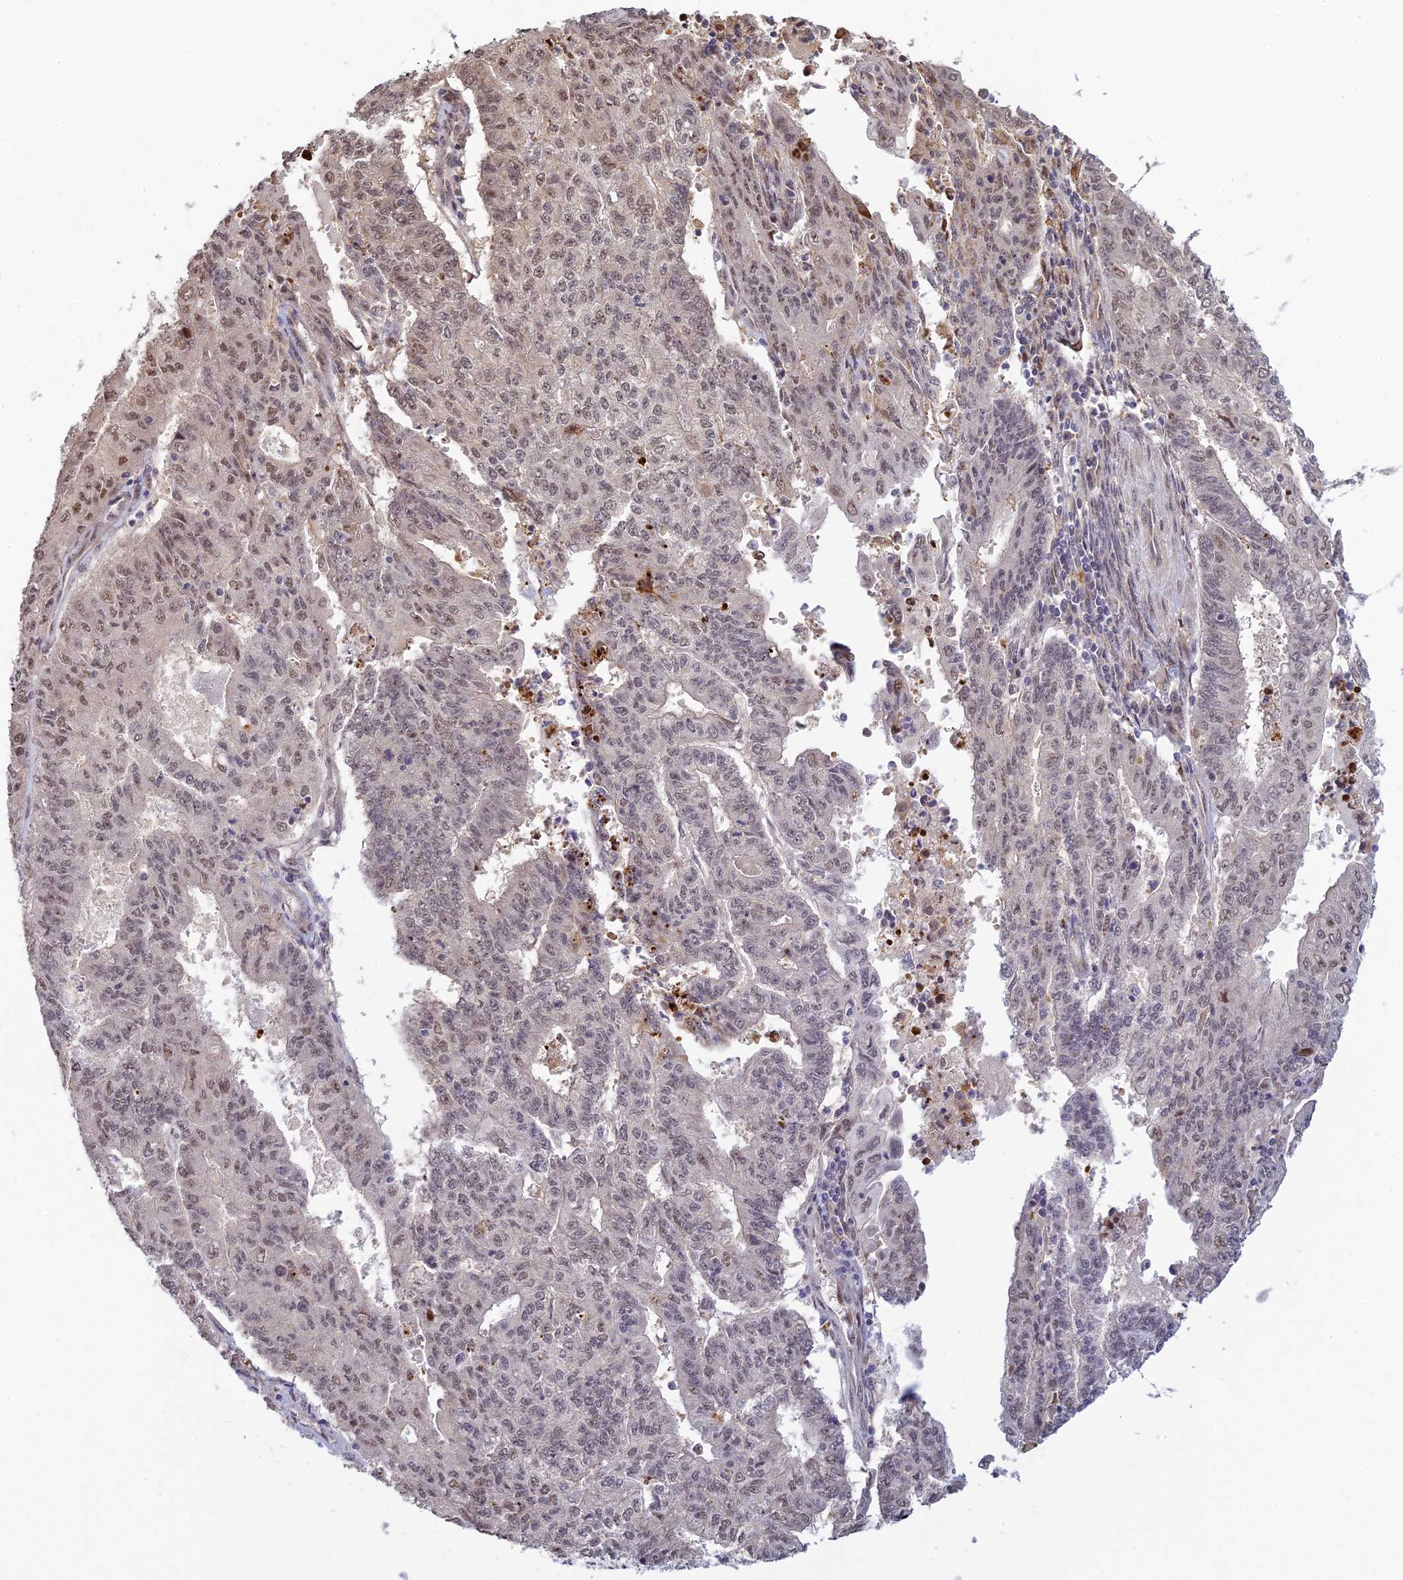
{"staining": {"intensity": "weak", "quantity": "<25%", "location": "nuclear"}, "tissue": "endometrial cancer", "cell_type": "Tumor cells", "image_type": "cancer", "snomed": [{"axis": "morphology", "description": "Adenocarcinoma, NOS"}, {"axis": "topography", "description": "Endometrium"}], "caption": "Endometrial cancer was stained to show a protein in brown. There is no significant positivity in tumor cells. Brightfield microscopy of IHC stained with DAB (3,3'-diaminobenzidine) (brown) and hematoxylin (blue), captured at high magnification.", "gene": "UFSP2", "patient": {"sex": "female", "age": 59}}